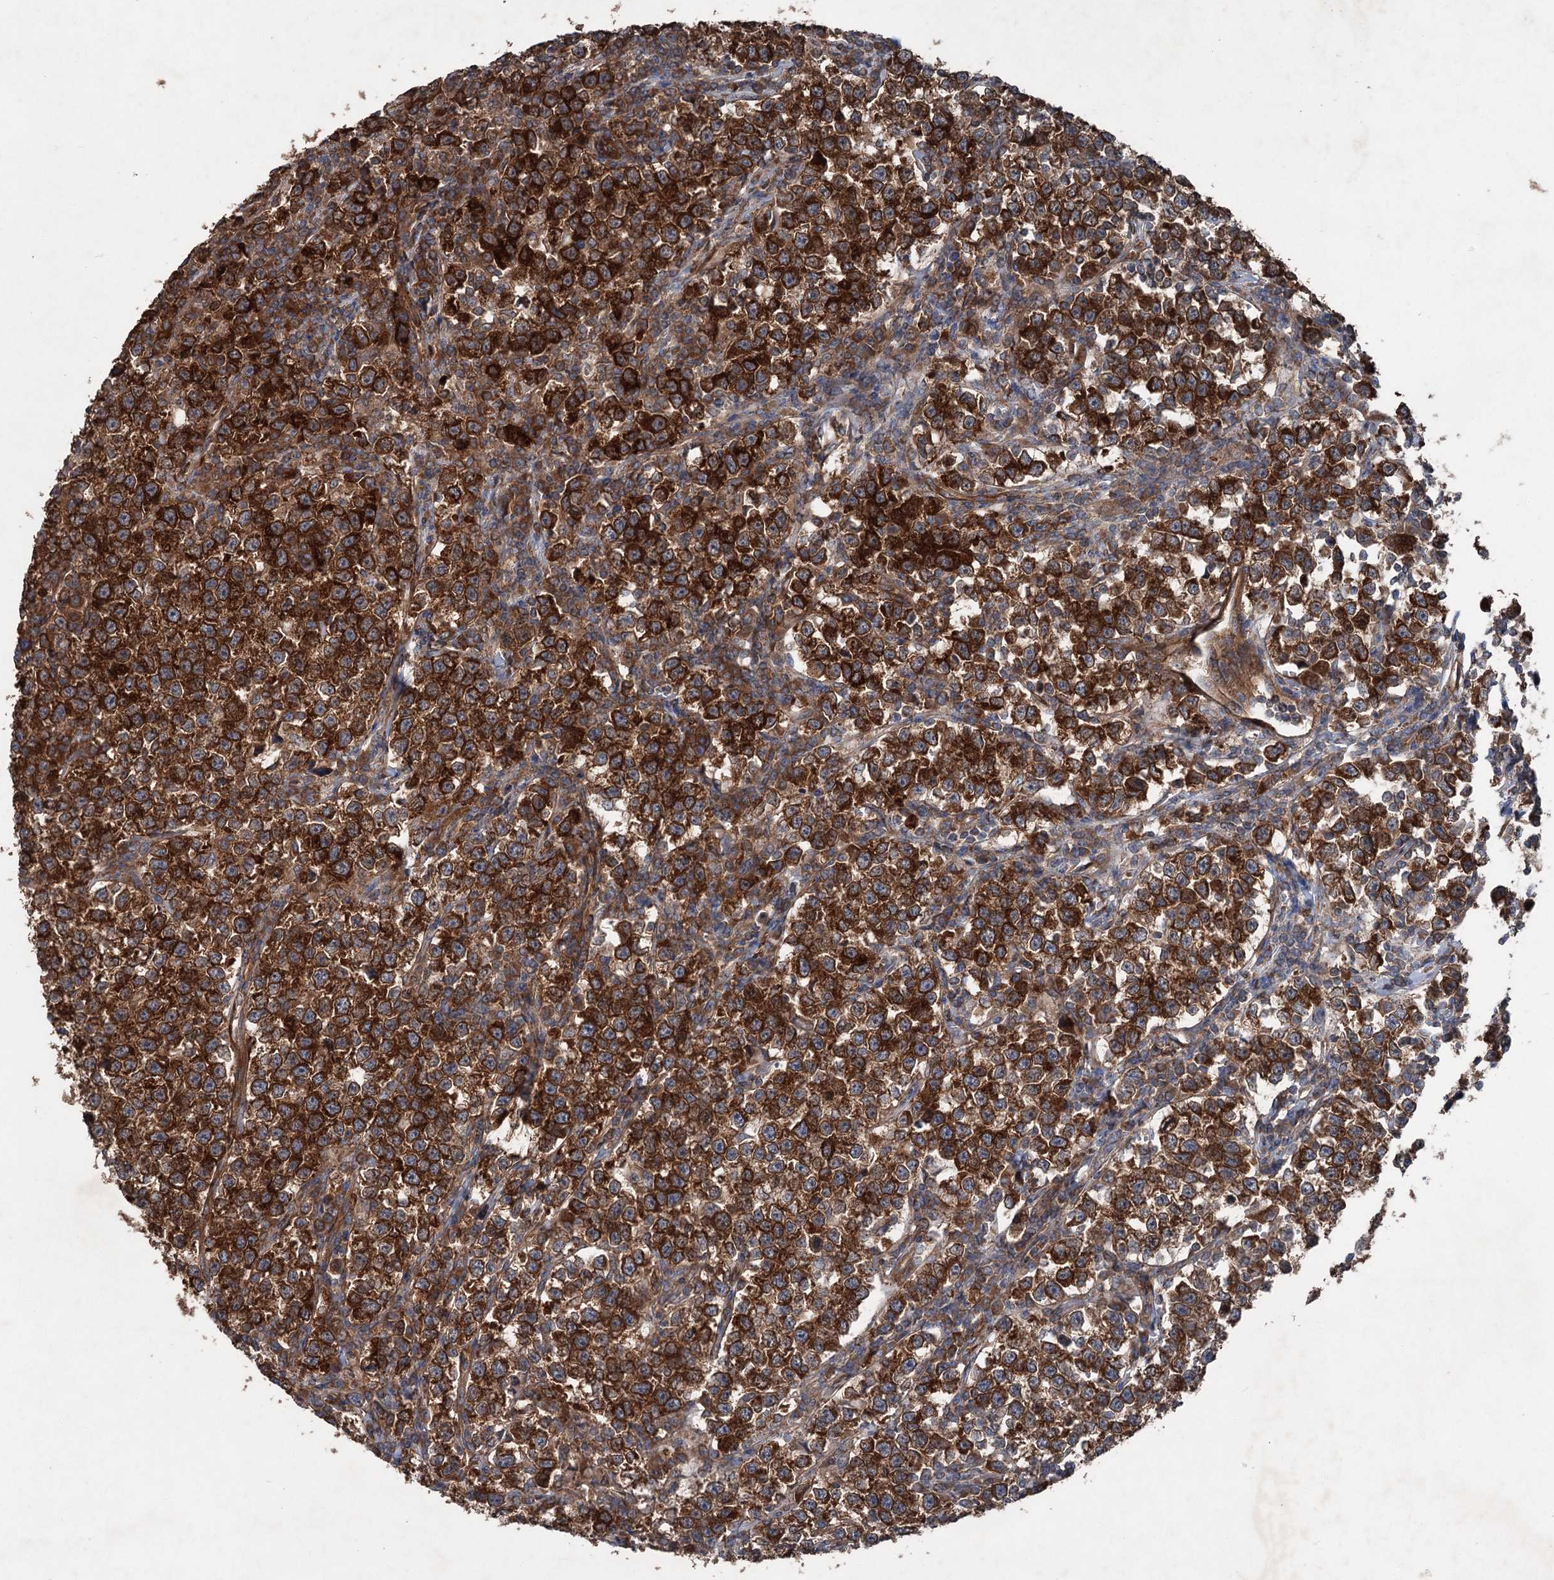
{"staining": {"intensity": "strong", "quantity": ">75%", "location": "cytoplasmic/membranous"}, "tissue": "testis cancer", "cell_type": "Tumor cells", "image_type": "cancer", "snomed": [{"axis": "morphology", "description": "Normal tissue, NOS"}, {"axis": "morphology", "description": "Seminoma, NOS"}, {"axis": "topography", "description": "Testis"}], "caption": "Strong cytoplasmic/membranous protein expression is identified in about >75% of tumor cells in seminoma (testis). The staining was performed using DAB to visualize the protein expression in brown, while the nuclei were stained in blue with hematoxylin (Magnification: 20x).", "gene": "RNF214", "patient": {"sex": "male", "age": 43}}